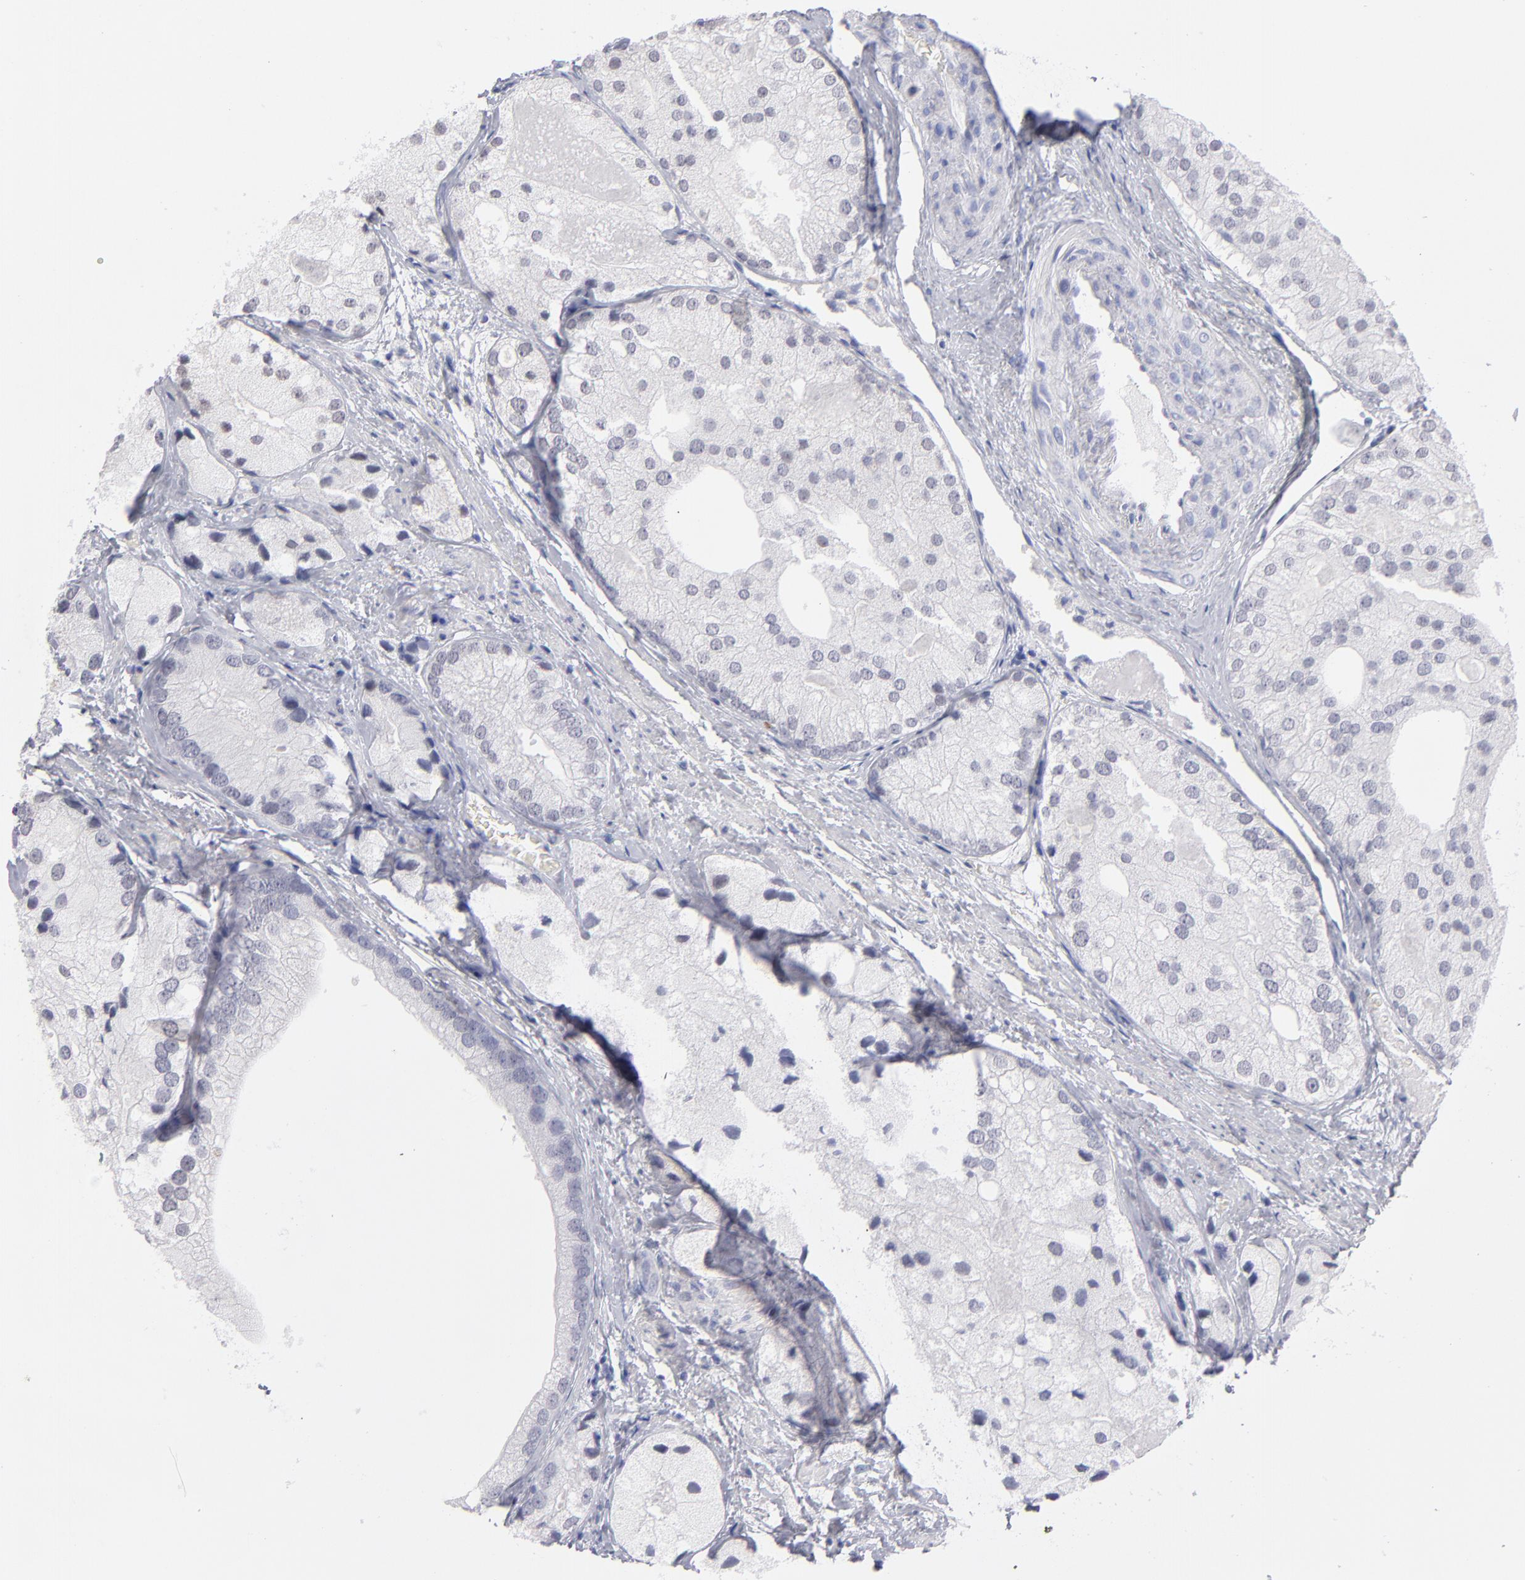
{"staining": {"intensity": "negative", "quantity": "none", "location": "none"}, "tissue": "prostate cancer", "cell_type": "Tumor cells", "image_type": "cancer", "snomed": [{"axis": "morphology", "description": "Adenocarcinoma, Low grade"}, {"axis": "topography", "description": "Prostate"}], "caption": "Tumor cells show no significant expression in prostate adenocarcinoma (low-grade).", "gene": "MGAM", "patient": {"sex": "male", "age": 69}}